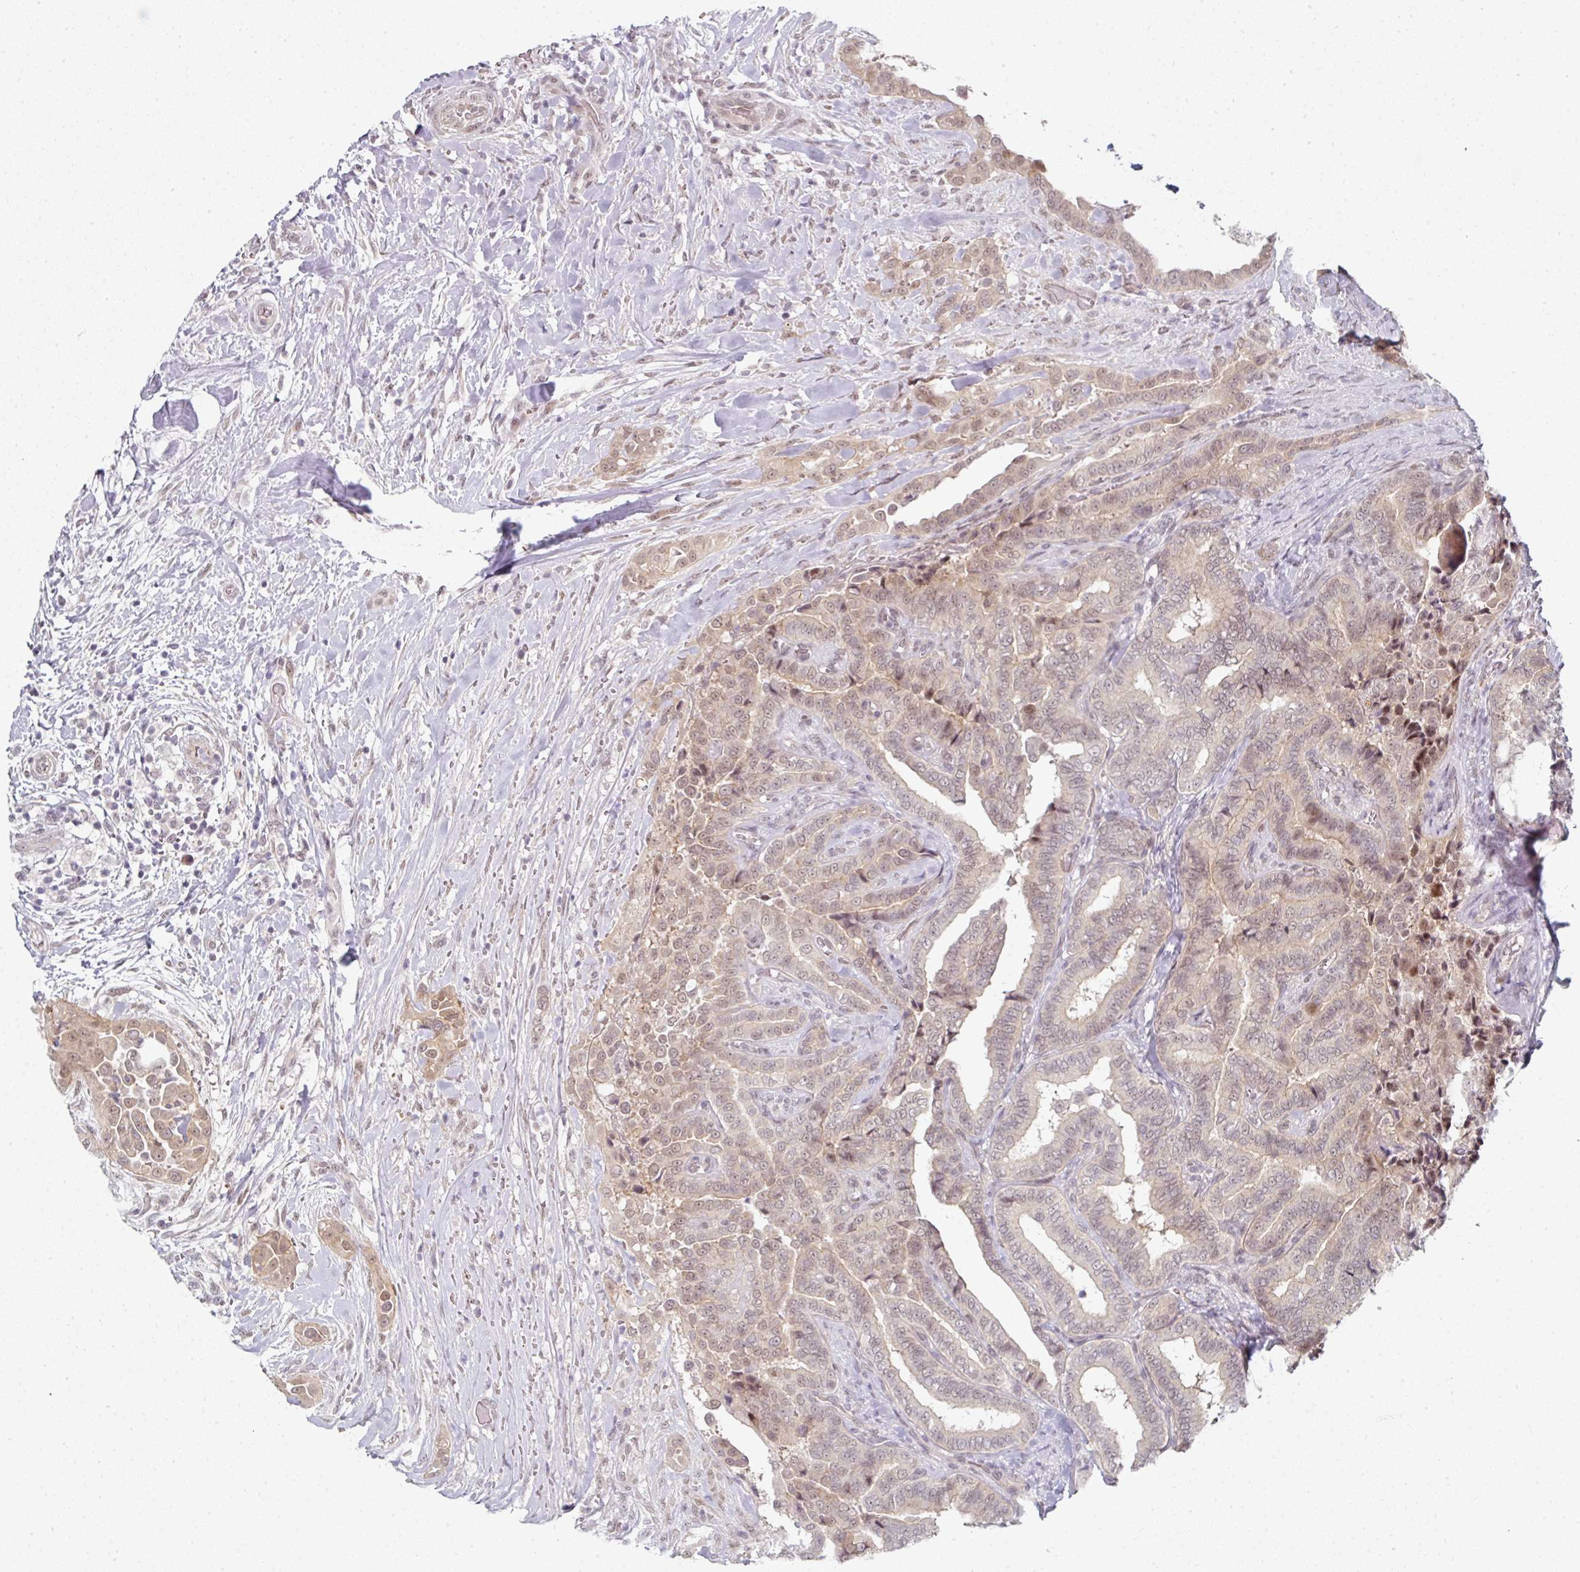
{"staining": {"intensity": "weak", "quantity": "25%-75%", "location": "nuclear"}, "tissue": "thyroid cancer", "cell_type": "Tumor cells", "image_type": "cancer", "snomed": [{"axis": "morphology", "description": "Papillary adenocarcinoma, NOS"}, {"axis": "topography", "description": "Thyroid gland"}], "caption": "Thyroid cancer (papillary adenocarcinoma) was stained to show a protein in brown. There is low levels of weak nuclear staining in approximately 25%-75% of tumor cells.", "gene": "TMCC1", "patient": {"sex": "male", "age": 61}}